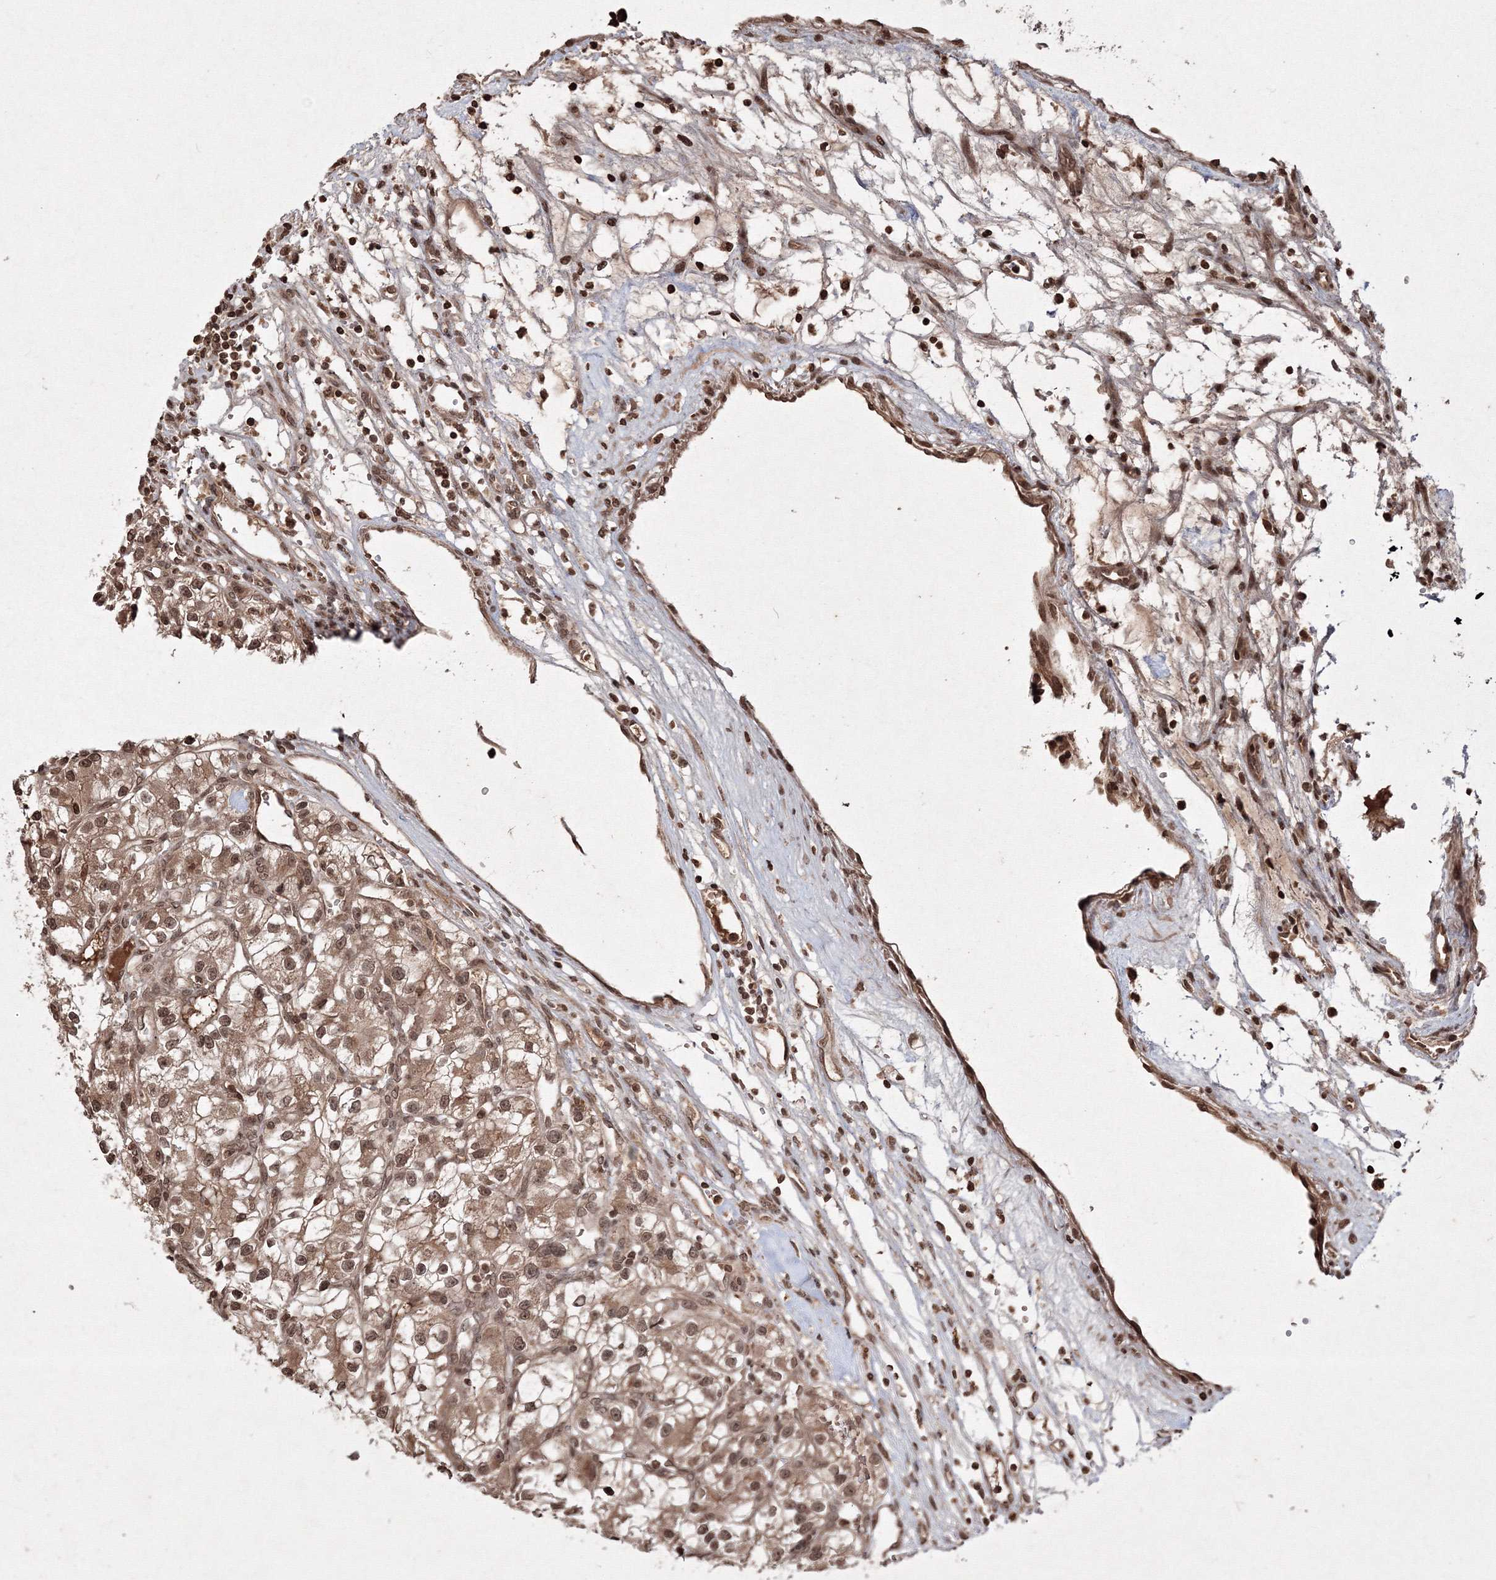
{"staining": {"intensity": "moderate", "quantity": ">75%", "location": "cytoplasmic/membranous,nuclear"}, "tissue": "renal cancer", "cell_type": "Tumor cells", "image_type": "cancer", "snomed": [{"axis": "morphology", "description": "Adenocarcinoma, NOS"}, {"axis": "topography", "description": "Kidney"}], "caption": "A high-resolution histopathology image shows immunohistochemistry staining of renal cancer, which exhibits moderate cytoplasmic/membranous and nuclear expression in about >75% of tumor cells. (DAB (3,3'-diaminobenzidine) IHC with brightfield microscopy, high magnification).", "gene": "PEX13", "patient": {"sex": "female", "age": 57}}